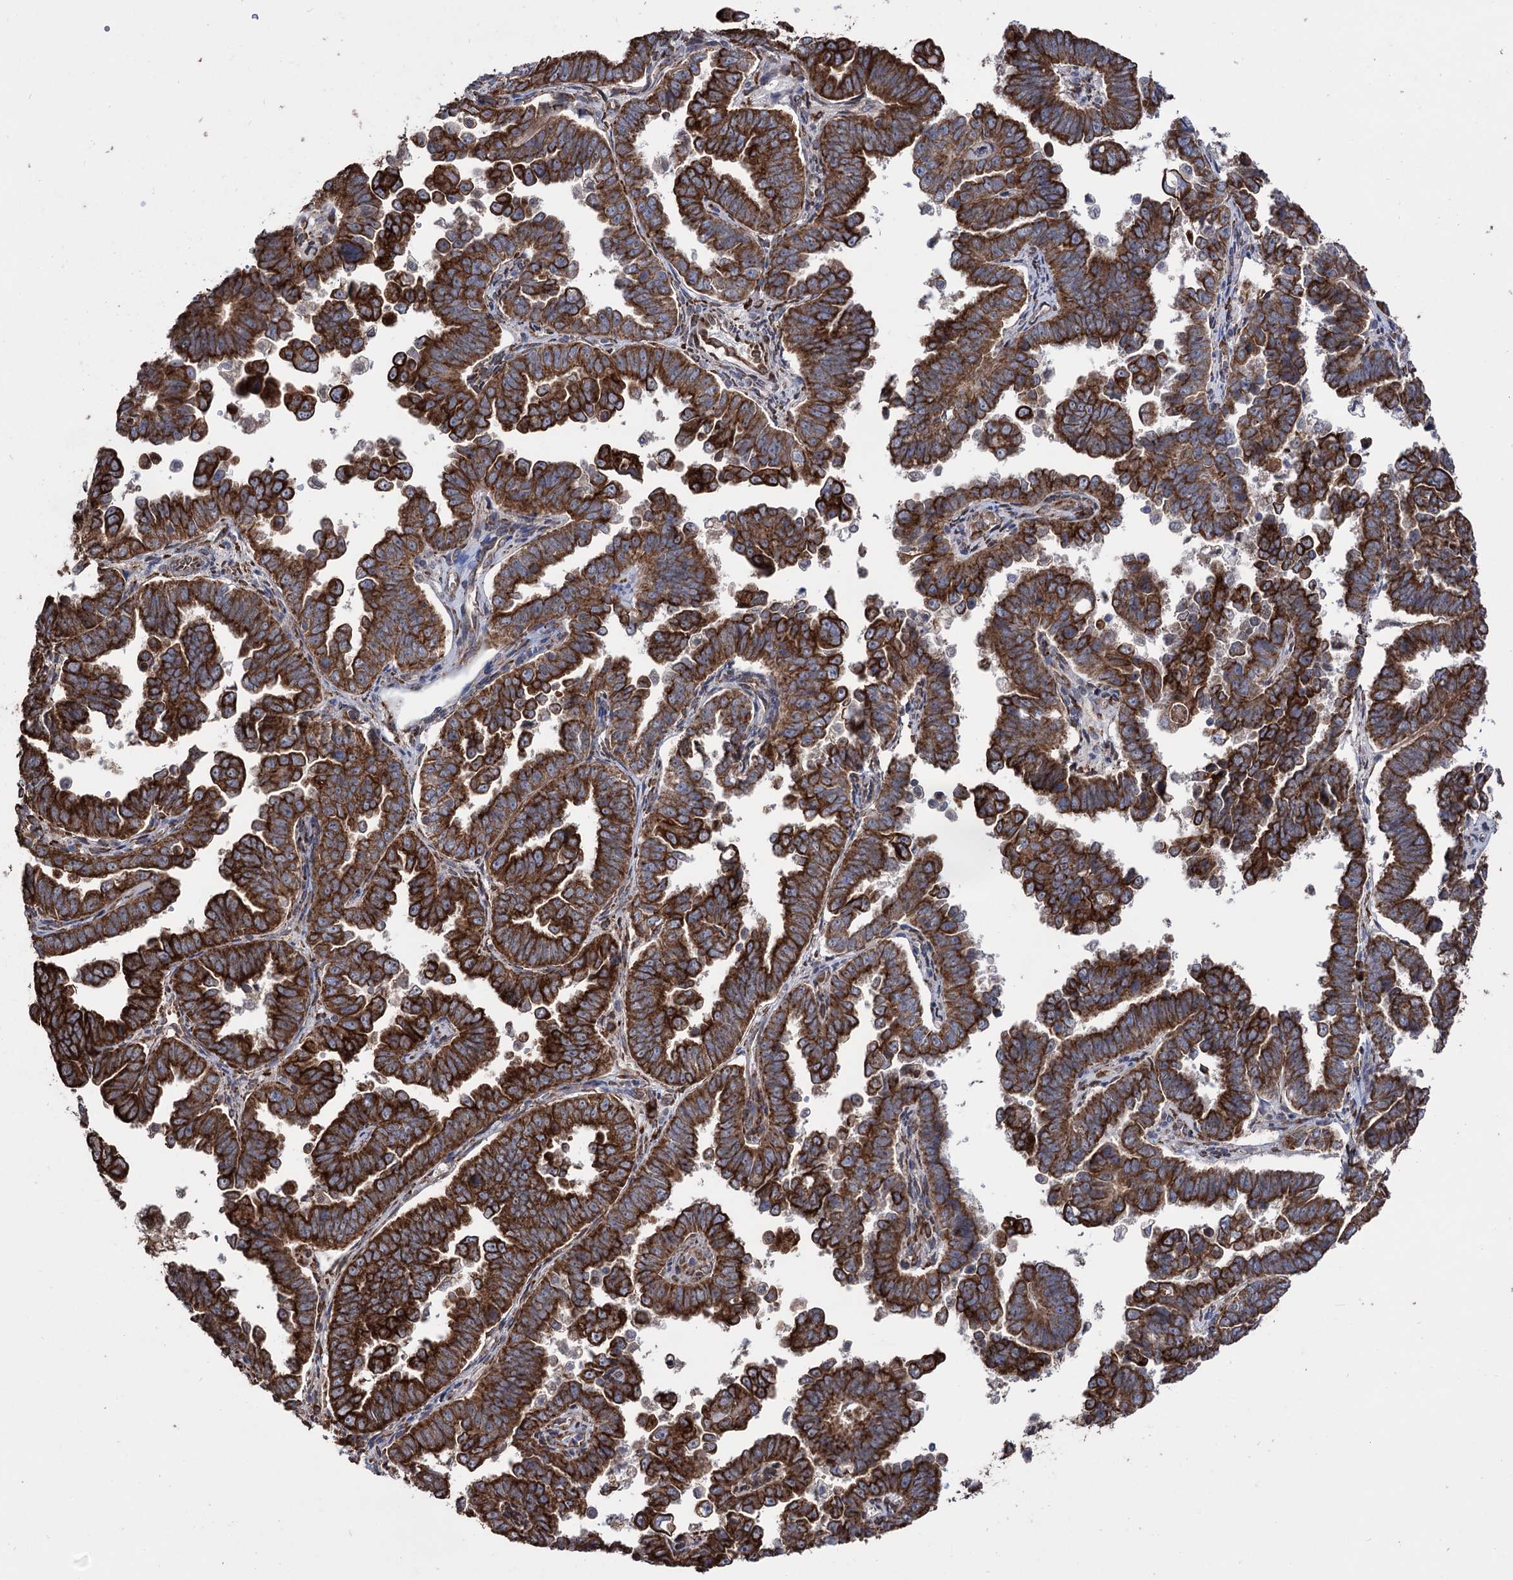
{"staining": {"intensity": "strong", "quantity": ">75%", "location": "cytoplasmic/membranous"}, "tissue": "endometrial cancer", "cell_type": "Tumor cells", "image_type": "cancer", "snomed": [{"axis": "morphology", "description": "Adenocarcinoma, NOS"}, {"axis": "topography", "description": "Endometrium"}], "caption": "A high-resolution image shows IHC staining of adenocarcinoma (endometrial), which exhibits strong cytoplasmic/membranous staining in approximately >75% of tumor cells. The protein of interest is shown in brown color, while the nuclei are stained blue.", "gene": "CDAN1", "patient": {"sex": "female", "age": 75}}